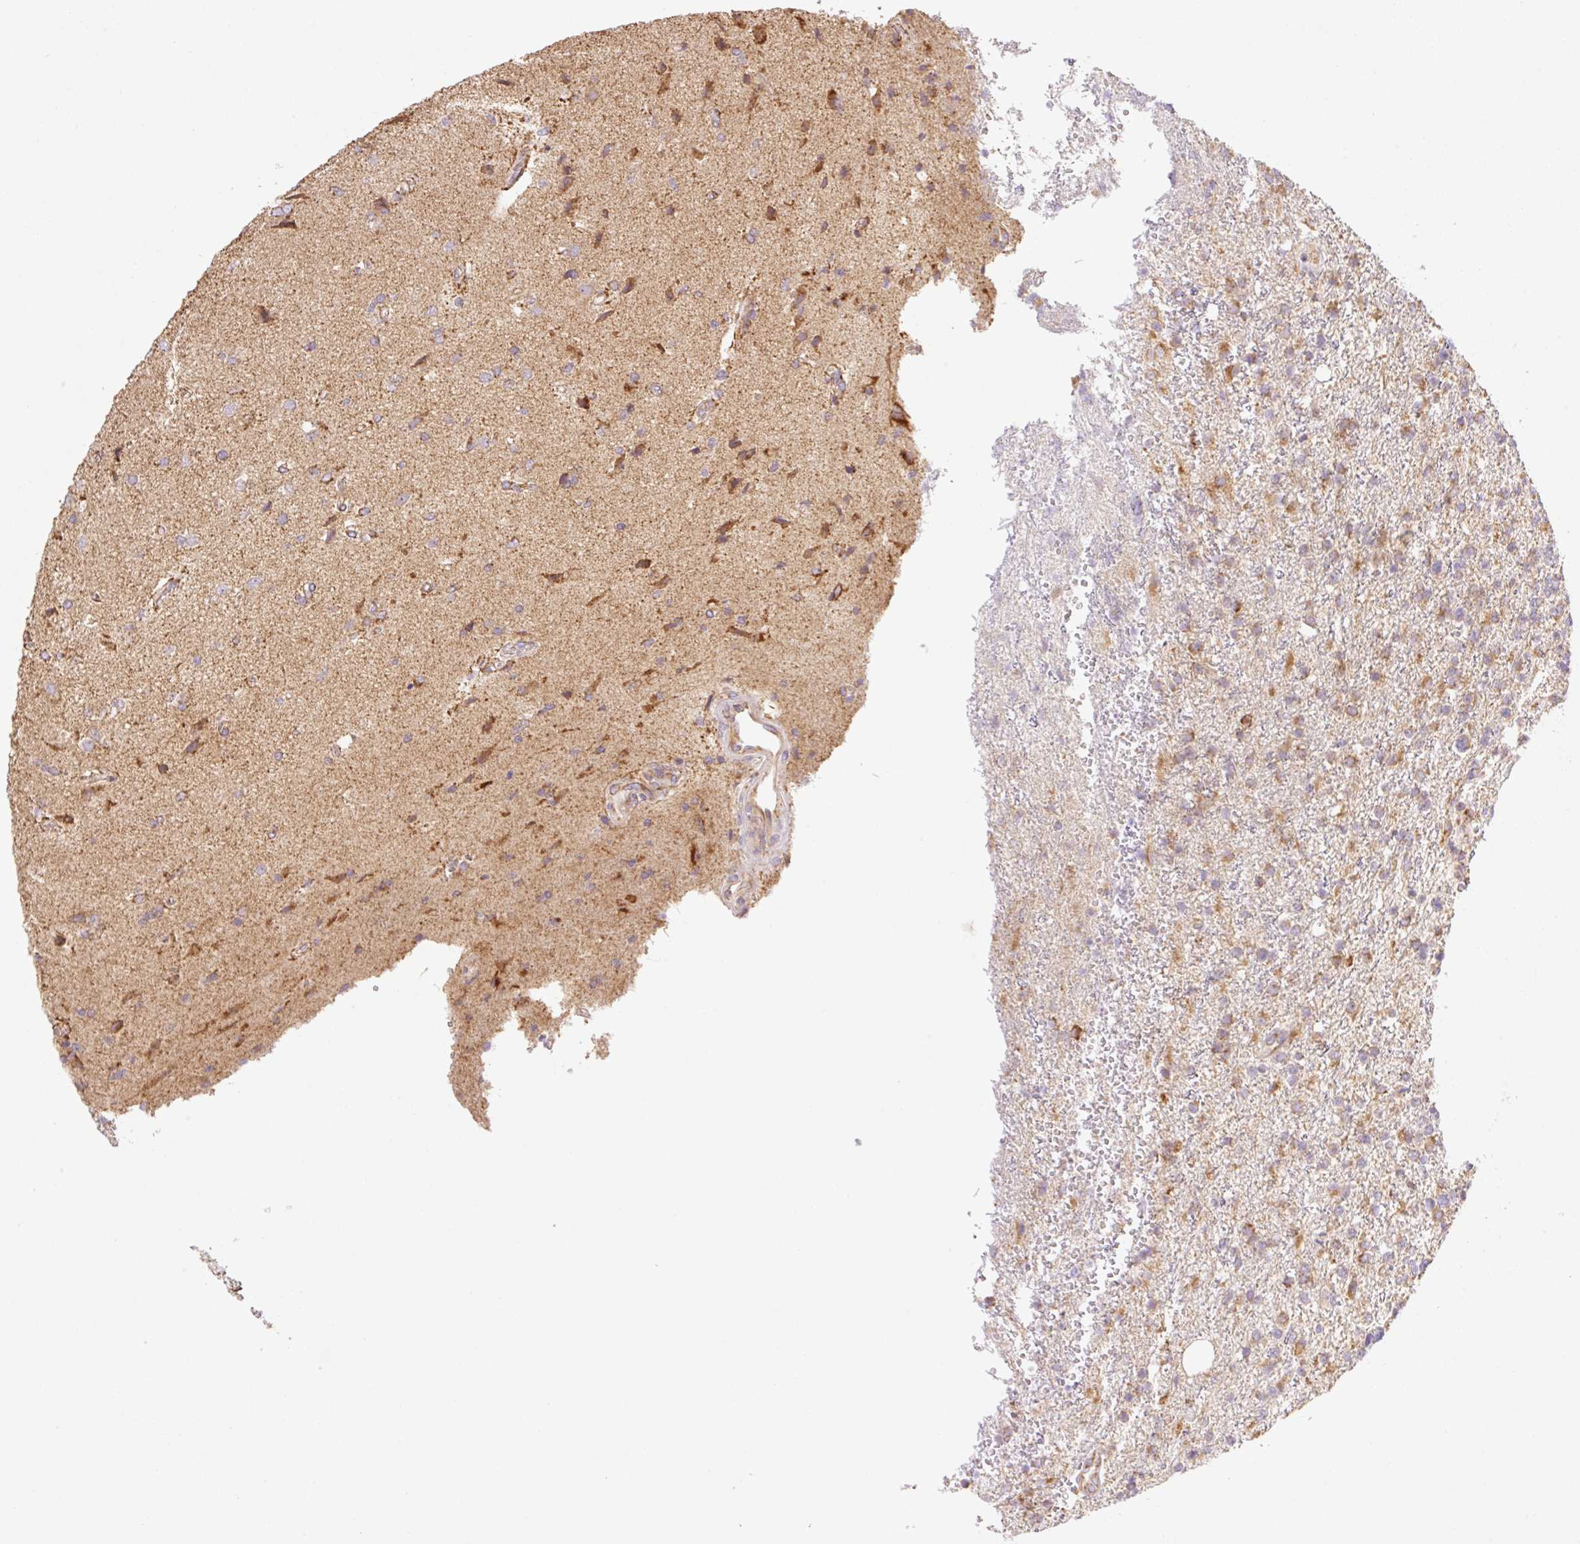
{"staining": {"intensity": "moderate", "quantity": "<25%", "location": "cytoplasmic/membranous"}, "tissue": "glioma", "cell_type": "Tumor cells", "image_type": "cancer", "snomed": [{"axis": "morphology", "description": "Glioma, malignant, High grade"}, {"axis": "topography", "description": "Brain"}], "caption": "Protein expression analysis of human glioma reveals moderate cytoplasmic/membranous positivity in about <25% of tumor cells.", "gene": "GOSR2", "patient": {"sex": "male", "age": 56}}